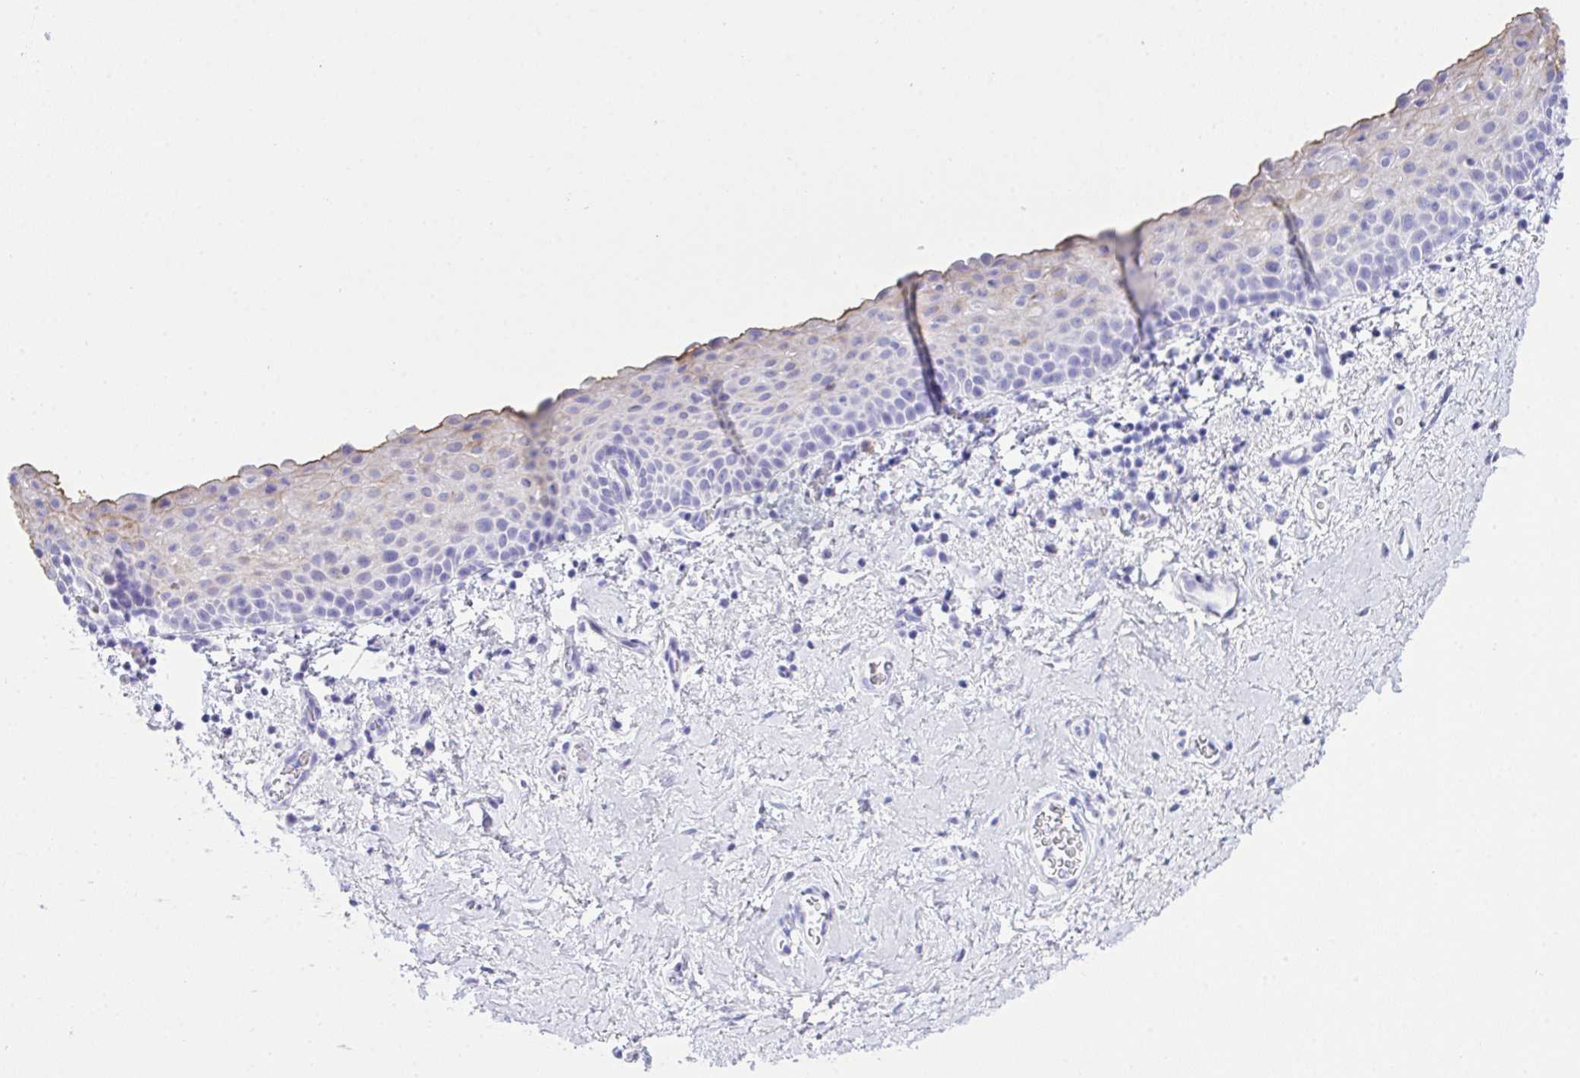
{"staining": {"intensity": "weak", "quantity": "<25%", "location": "cytoplasmic/membranous"}, "tissue": "vagina", "cell_type": "Squamous epithelial cells", "image_type": "normal", "snomed": [{"axis": "morphology", "description": "Normal tissue, NOS"}, {"axis": "topography", "description": "Vagina"}], "caption": "The immunohistochemistry image has no significant staining in squamous epithelial cells of vagina. Nuclei are stained in blue.", "gene": "AKR1D1", "patient": {"sex": "female", "age": 61}}